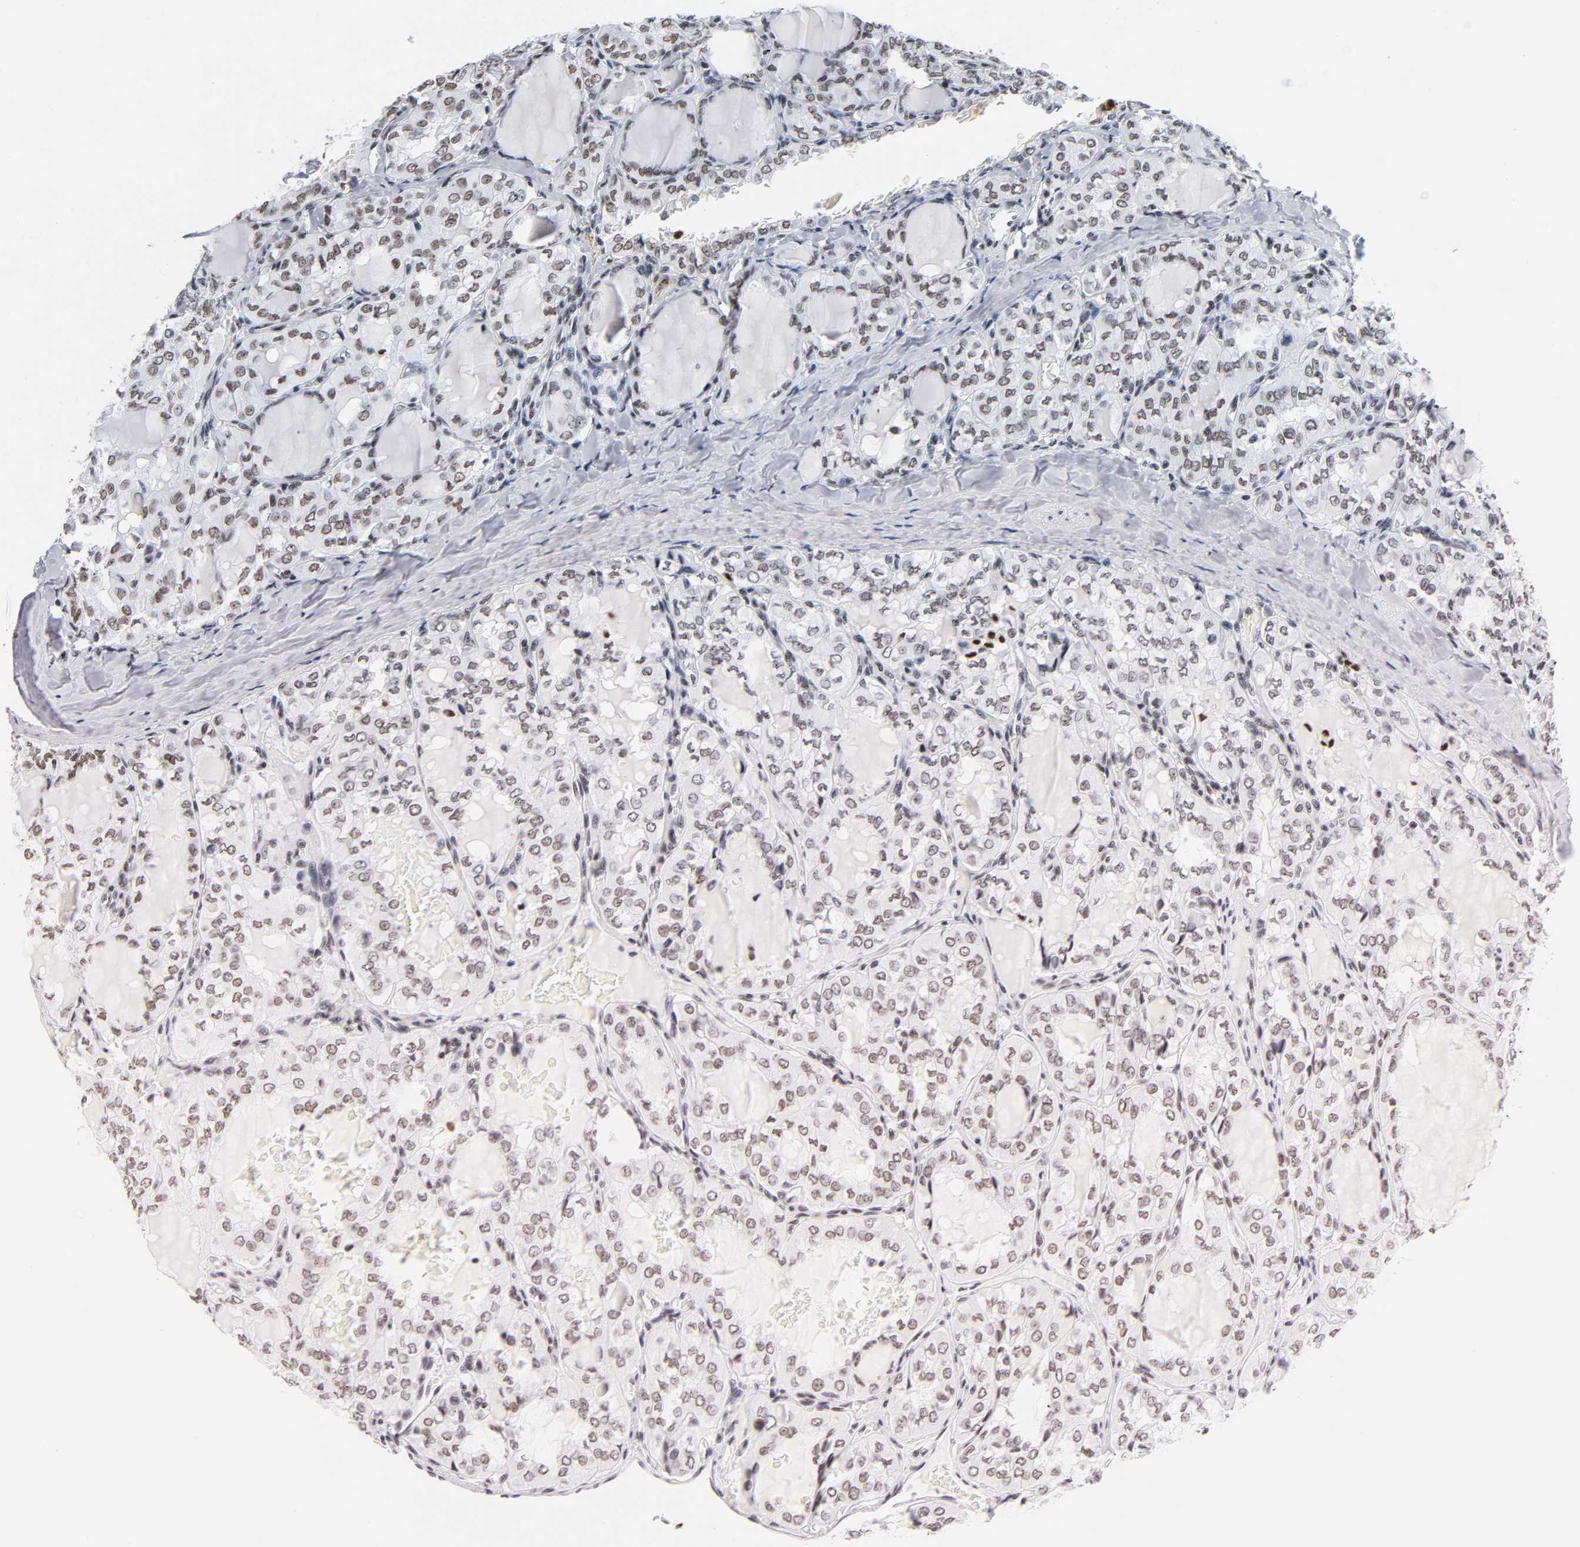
{"staining": {"intensity": "weak", "quantity": ">75%", "location": "nuclear"}, "tissue": "thyroid cancer", "cell_type": "Tumor cells", "image_type": "cancer", "snomed": [{"axis": "morphology", "description": "Papillary adenocarcinoma, NOS"}, {"axis": "topography", "description": "Thyroid gland"}], "caption": "This is an image of immunohistochemistry staining of thyroid cancer, which shows weak positivity in the nuclear of tumor cells.", "gene": "UBTF", "patient": {"sex": "male", "age": 20}}